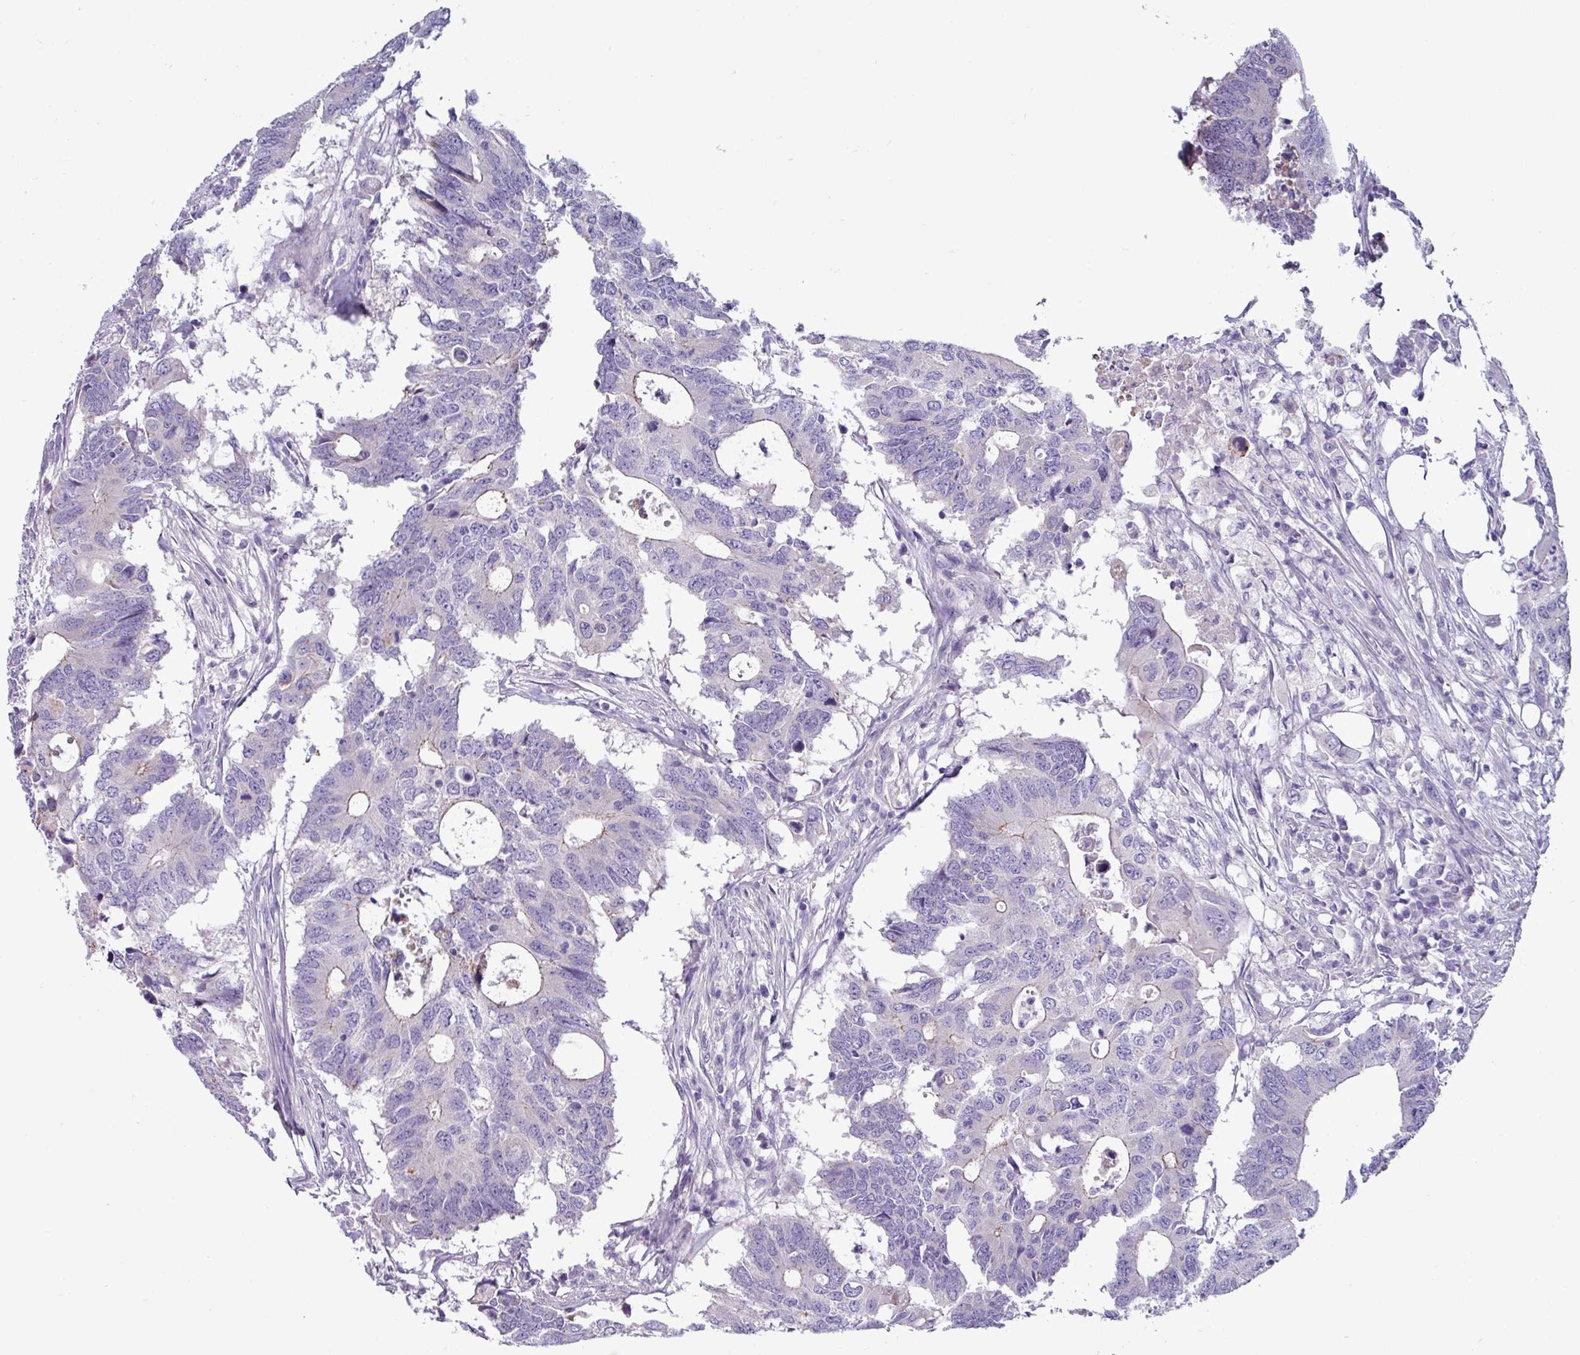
{"staining": {"intensity": "negative", "quantity": "none", "location": "none"}, "tissue": "colorectal cancer", "cell_type": "Tumor cells", "image_type": "cancer", "snomed": [{"axis": "morphology", "description": "Adenocarcinoma, NOS"}, {"axis": "topography", "description": "Colon"}], "caption": "DAB (3,3'-diaminobenzidine) immunohistochemical staining of human adenocarcinoma (colorectal) exhibits no significant staining in tumor cells.", "gene": "ACAP3", "patient": {"sex": "male", "age": 71}}